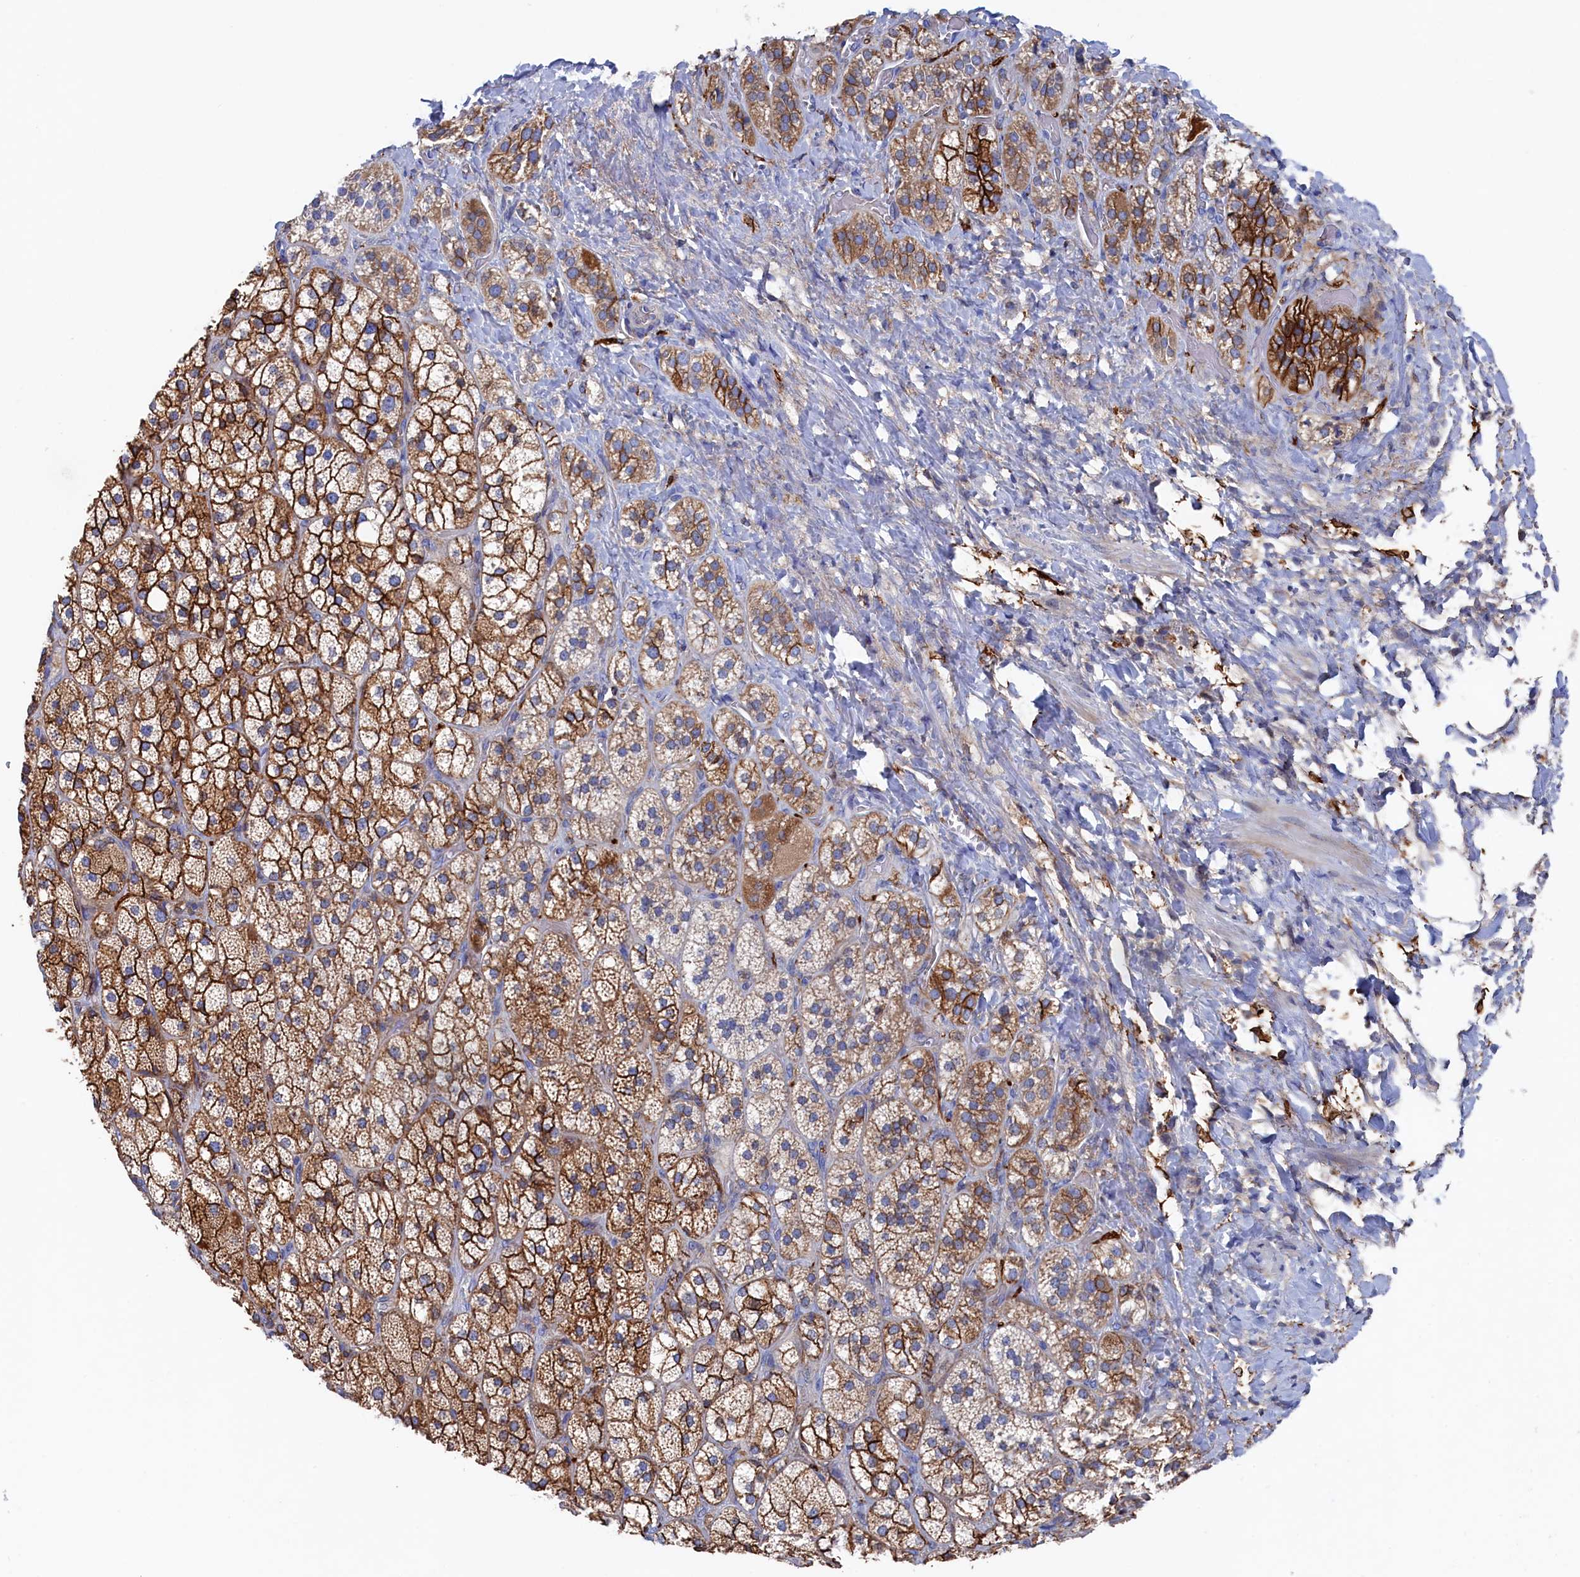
{"staining": {"intensity": "strong", "quantity": ">75%", "location": "cytoplasmic/membranous"}, "tissue": "adrenal gland", "cell_type": "Glandular cells", "image_type": "normal", "snomed": [{"axis": "morphology", "description": "Normal tissue, NOS"}, {"axis": "topography", "description": "Adrenal gland"}], "caption": "Glandular cells show high levels of strong cytoplasmic/membranous positivity in approximately >75% of cells in benign human adrenal gland.", "gene": "C12orf73", "patient": {"sex": "male", "age": 61}}